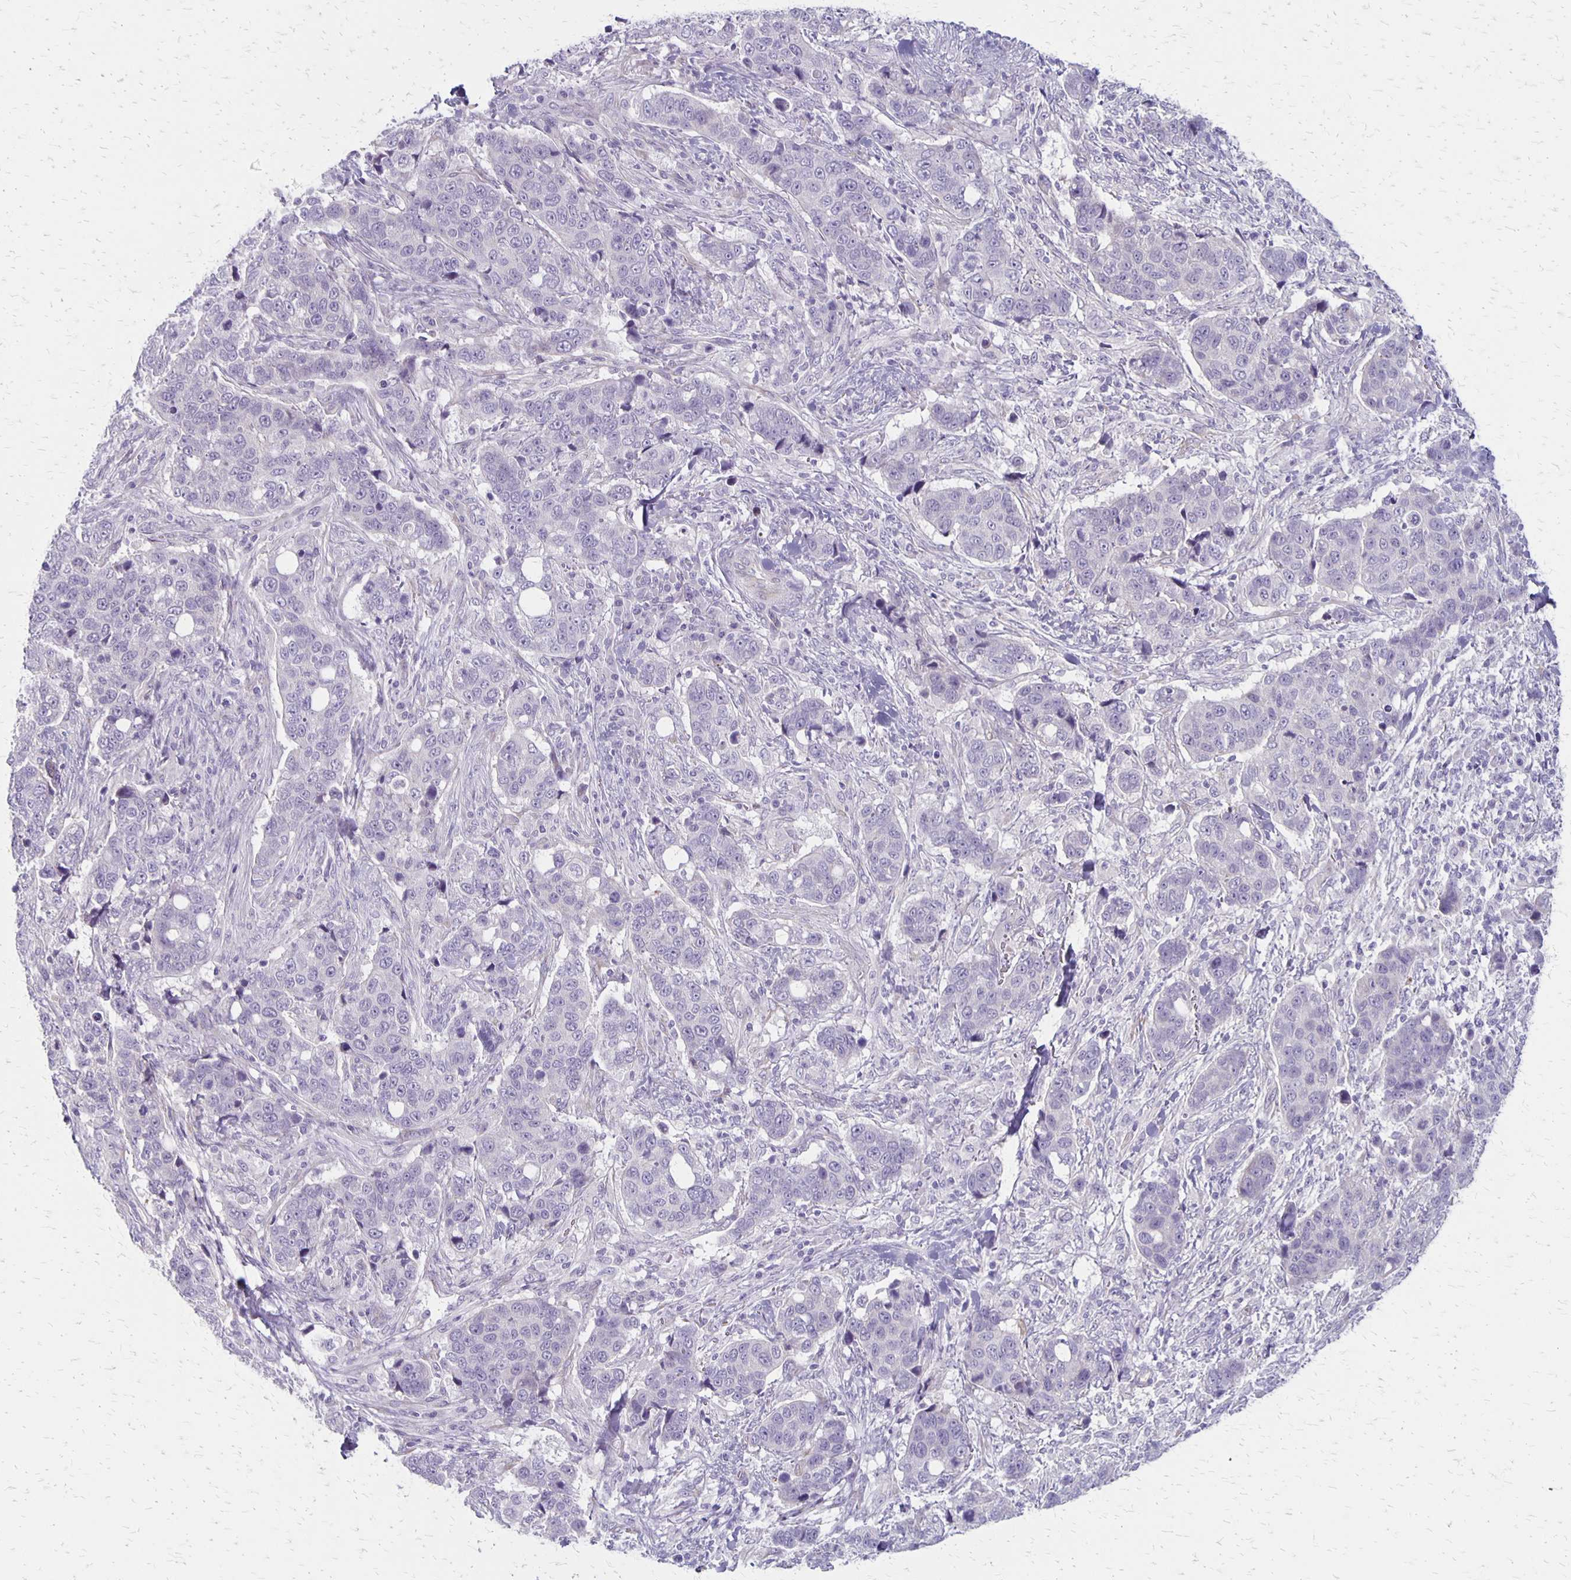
{"staining": {"intensity": "negative", "quantity": "none", "location": "none"}, "tissue": "lung cancer", "cell_type": "Tumor cells", "image_type": "cancer", "snomed": [{"axis": "morphology", "description": "Squamous cell carcinoma, NOS"}, {"axis": "topography", "description": "Lymph node"}, {"axis": "topography", "description": "Lung"}], "caption": "Tumor cells are negative for protein expression in human lung squamous cell carcinoma.", "gene": "HOMER1", "patient": {"sex": "male", "age": 61}}